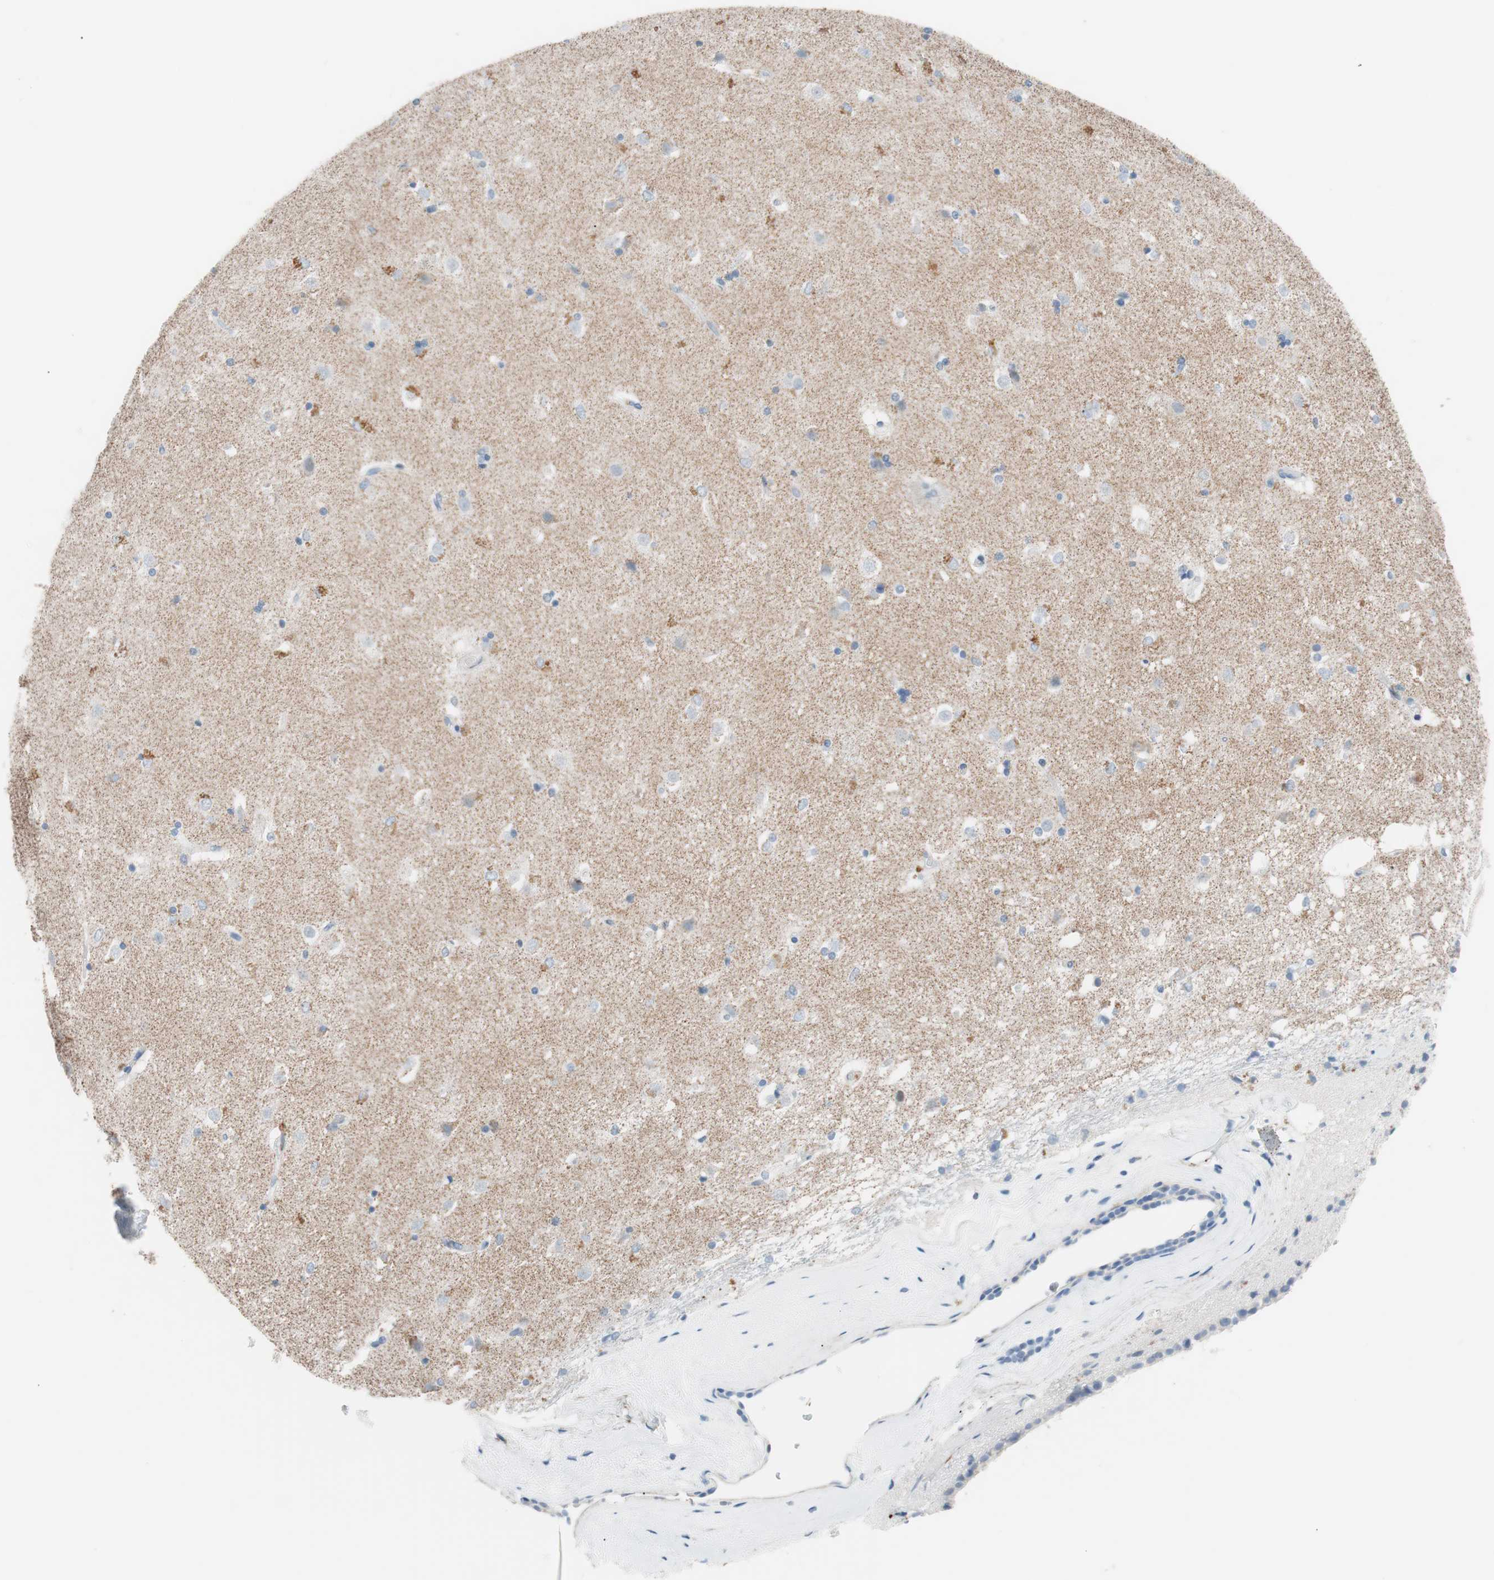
{"staining": {"intensity": "negative", "quantity": "none", "location": "none"}, "tissue": "caudate", "cell_type": "Glial cells", "image_type": "normal", "snomed": [{"axis": "morphology", "description": "Normal tissue, NOS"}, {"axis": "topography", "description": "Lateral ventricle wall"}], "caption": "This is an immunohistochemistry micrograph of benign caudate. There is no staining in glial cells.", "gene": "FOSL1", "patient": {"sex": "female", "age": 19}}